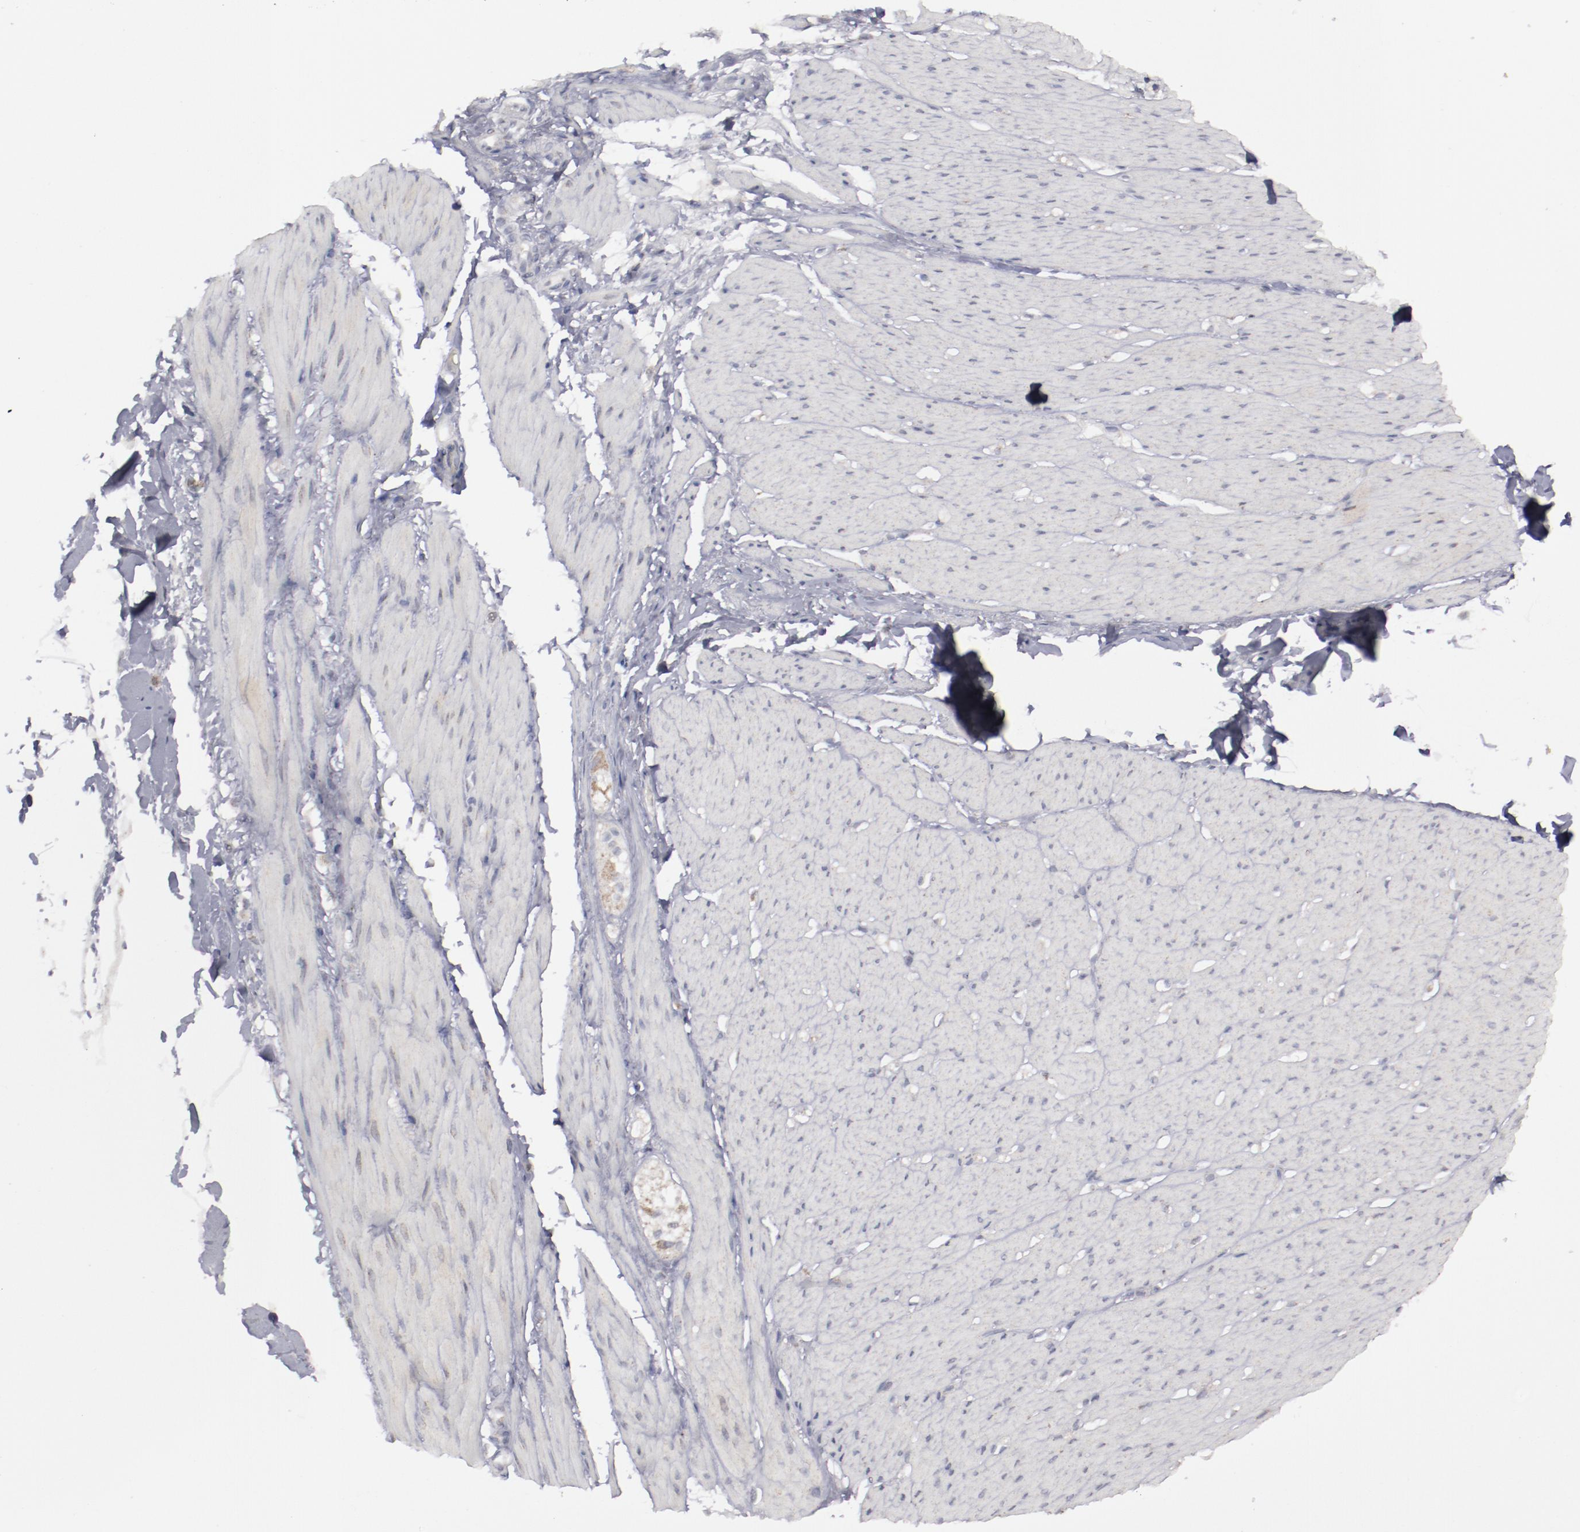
{"staining": {"intensity": "moderate", "quantity": "25%-75%", "location": "cytoplasmic/membranous"}, "tissue": "smooth muscle", "cell_type": "Smooth muscle cells", "image_type": "normal", "snomed": [{"axis": "morphology", "description": "Normal tissue, NOS"}, {"axis": "topography", "description": "Smooth muscle"}, {"axis": "topography", "description": "Colon"}], "caption": "Moderate cytoplasmic/membranous protein expression is identified in approximately 25%-75% of smooth muscle cells in smooth muscle. The protein of interest is shown in brown color, while the nuclei are stained blue.", "gene": "MYOM2", "patient": {"sex": "male", "age": 67}}